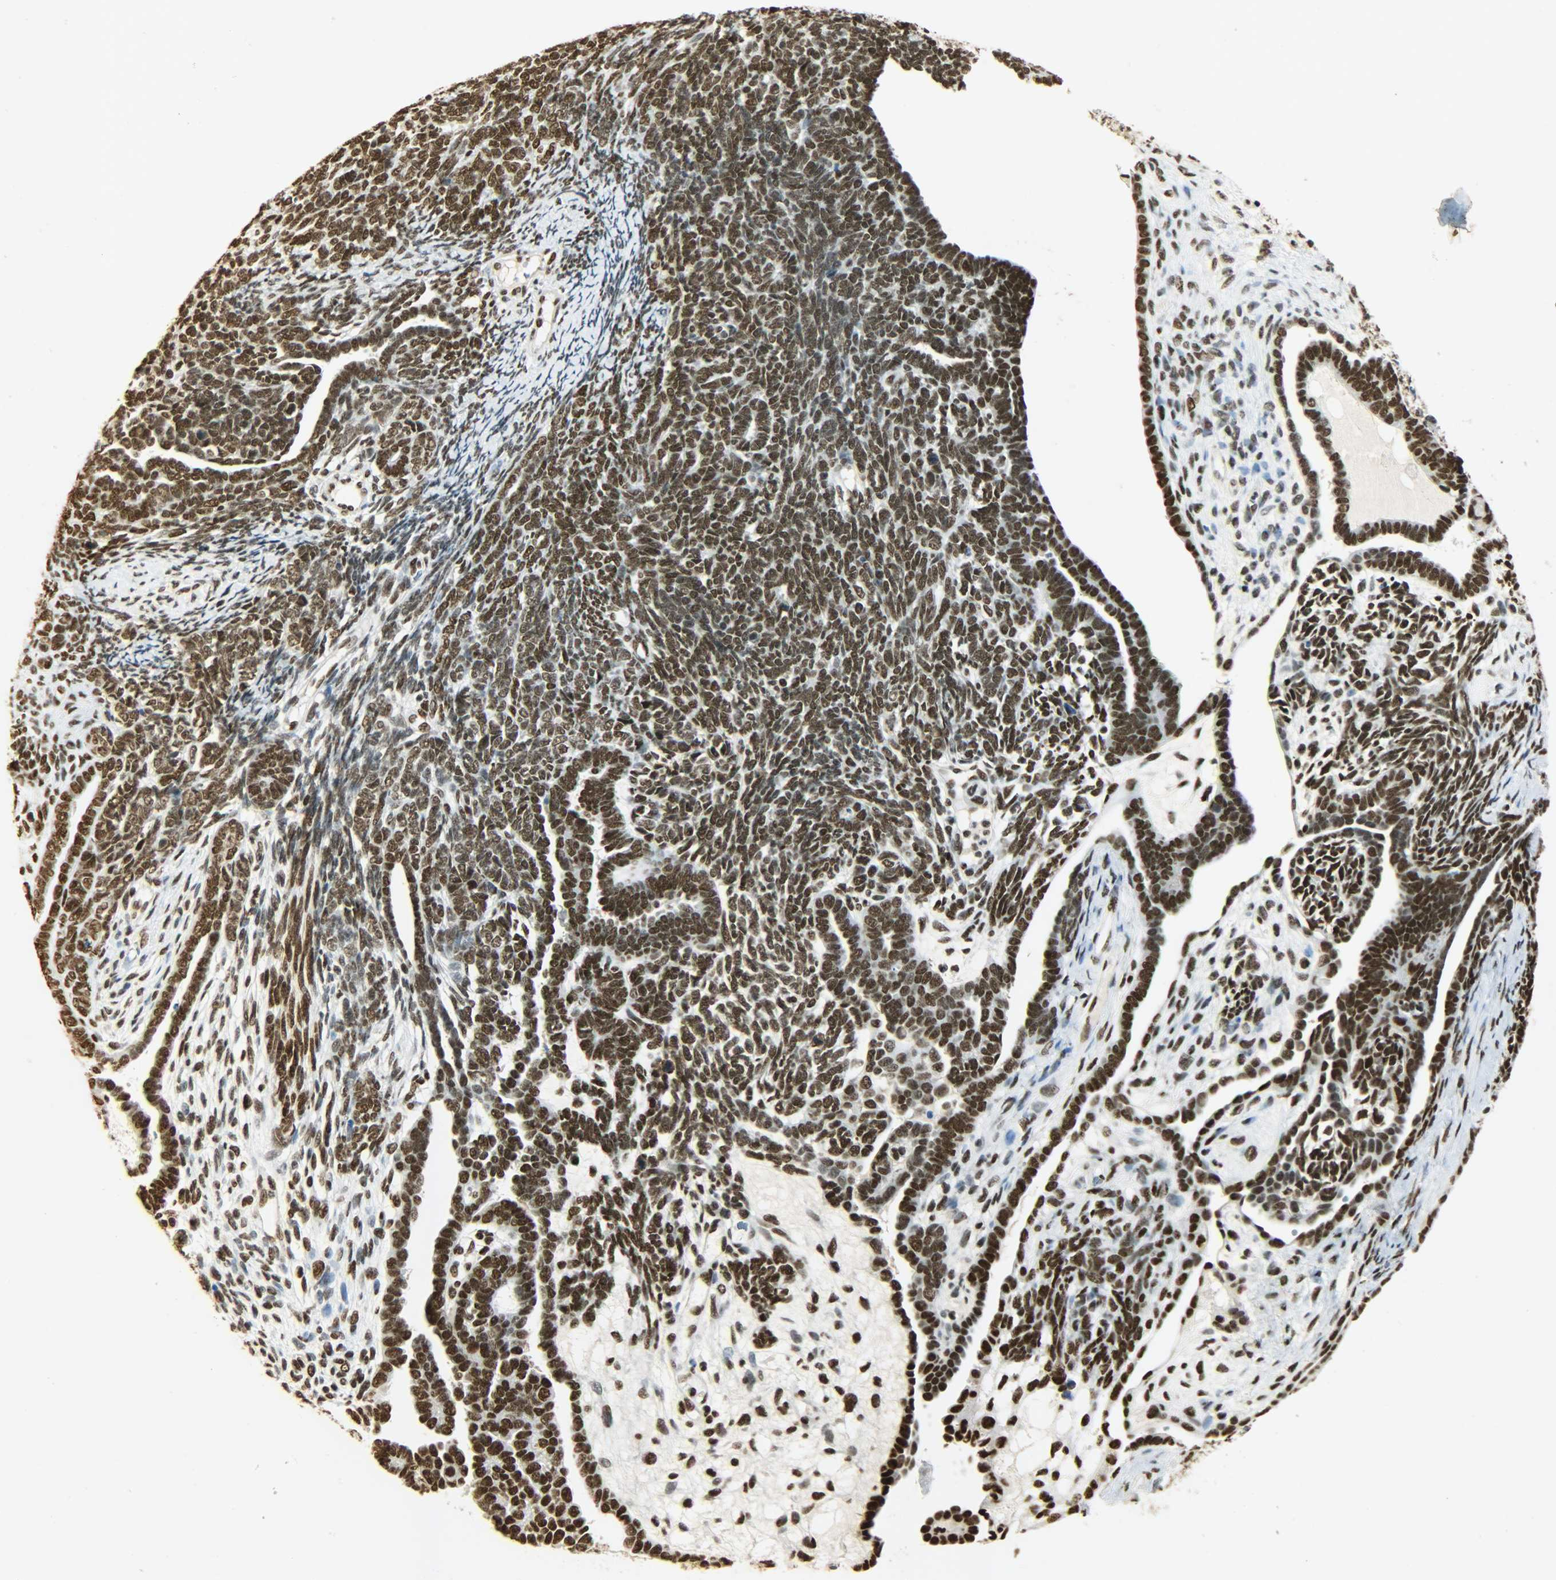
{"staining": {"intensity": "strong", "quantity": ">75%", "location": "nuclear"}, "tissue": "endometrial cancer", "cell_type": "Tumor cells", "image_type": "cancer", "snomed": [{"axis": "morphology", "description": "Neoplasm, malignant, NOS"}, {"axis": "topography", "description": "Endometrium"}], "caption": "Protein analysis of malignant neoplasm (endometrial) tissue exhibits strong nuclear positivity in approximately >75% of tumor cells.", "gene": "KHDRBS1", "patient": {"sex": "female", "age": 74}}